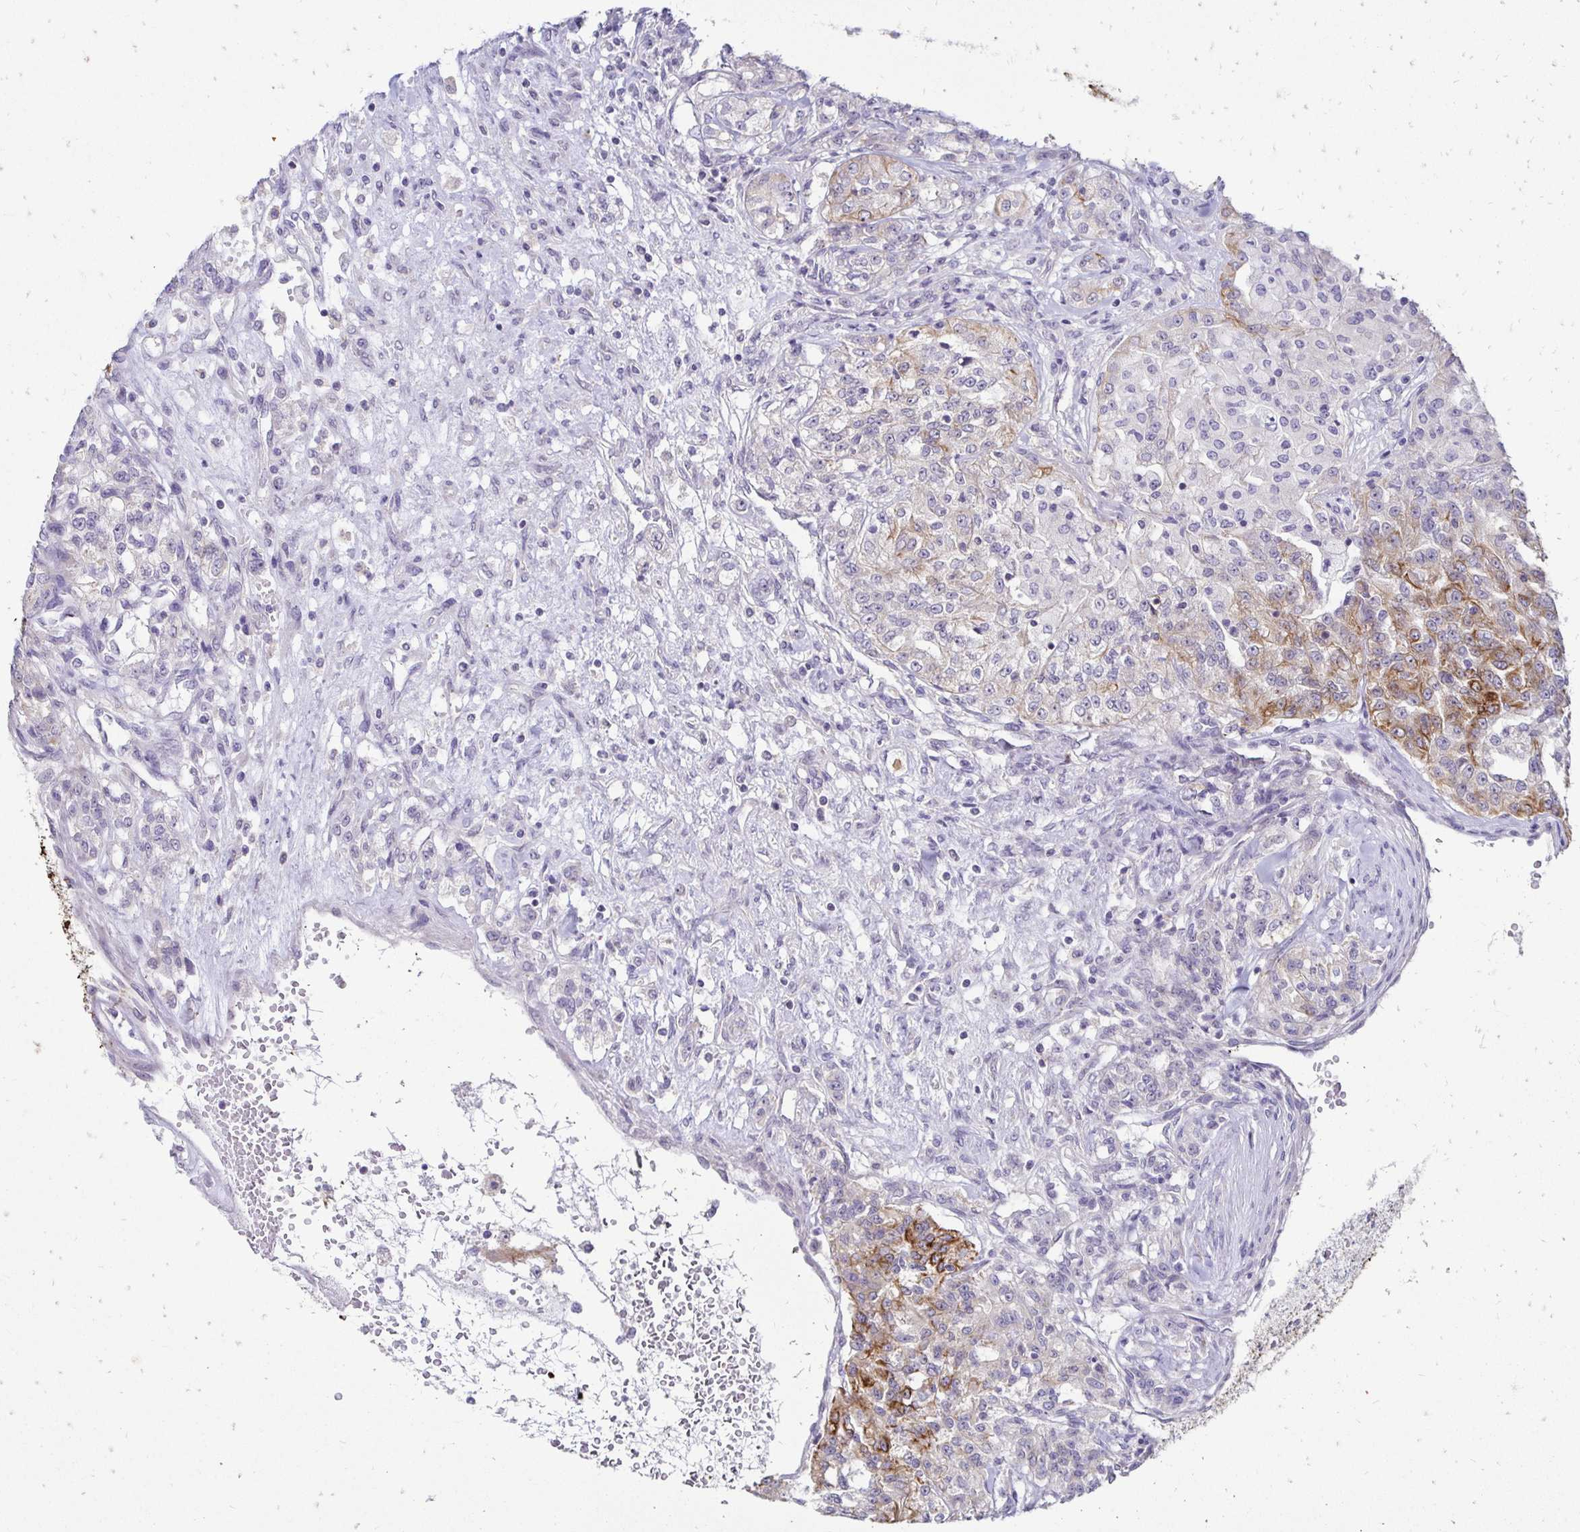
{"staining": {"intensity": "moderate", "quantity": "<25%", "location": "cytoplasmic/membranous"}, "tissue": "renal cancer", "cell_type": "Tumor cells", "image_type": "cancer", "snomed": [{"axis": "morphology", "description": "Adenocarcinoma, NOS"}, {"axis": "topography", "description": "Kidney"}], "caption": "Moderate cytoplasmic/membranous positivity is identified in about <25% of tumor cells in renal cancer (adenocarcinoma).", "gene": "C1QTNF2", "patient": {"sex": "female", "age": 63}}